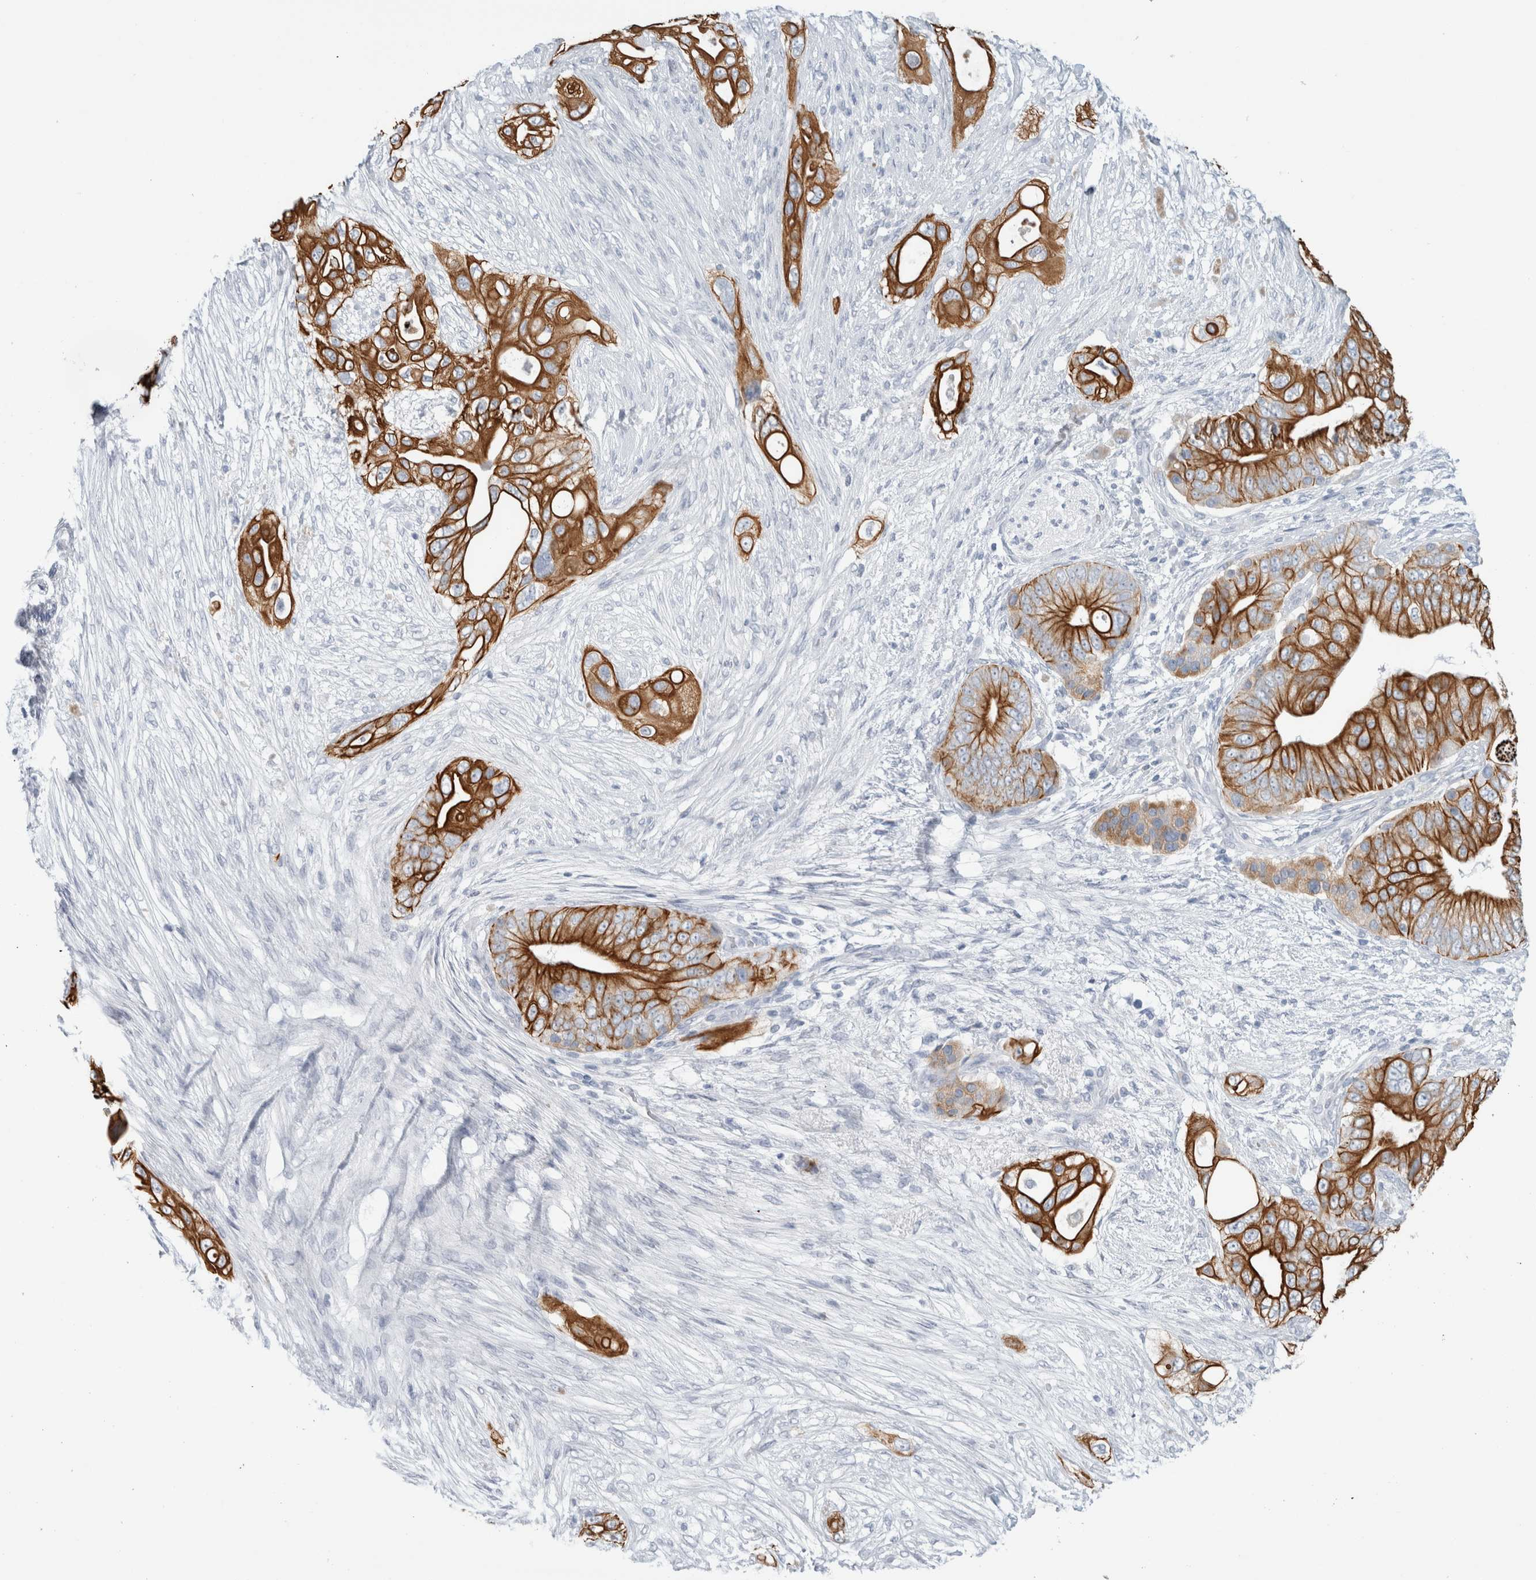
{"staining": {"intensity": "strong", "quantity": ">75%", "location": "cytoplasmic/membranous"}, "tissue": "pancreatic cancer", "cell_type": "Tumor cells", "image_type": "cancer", "snomed": [{"axis": "morphology", "description": "Adenocarcinoma, NOS"}, {"axis": "topography", "description": "Pancreas"}], "caption": "Immunohistochemical staining of human adenocarcinoma (pancreatic) reveals high levels of strong cytoplasmic/membranous staining in approximately >75% of tumor cells.", "gene": "RPH3AL", "patient": {"sex": "male", "age": 53}}